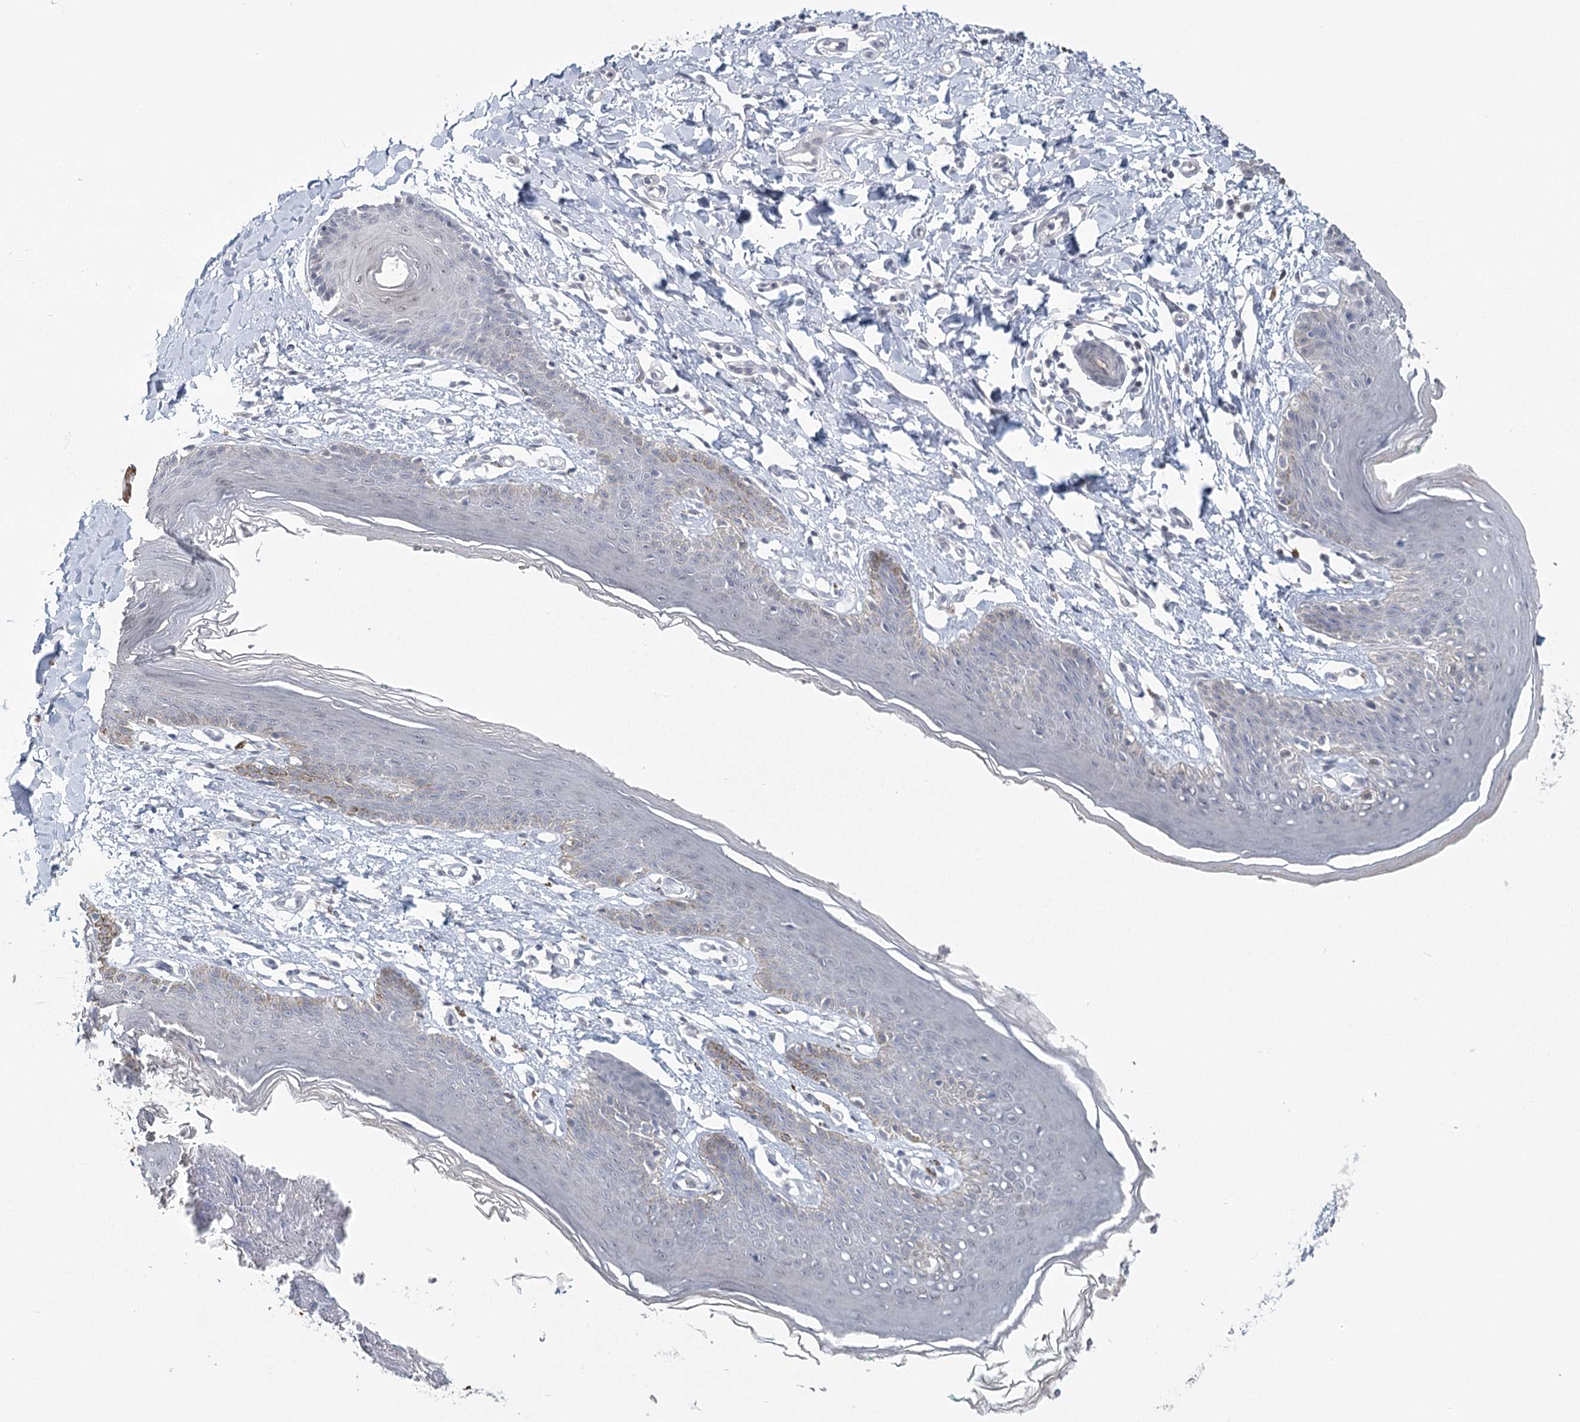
{"staining": {"intensity": "negative", "quantity": "none", "location": "none"}, "tissue": "skin", "cell_type": "Epidermal cells", "image_type": "normal", "snomed": [{"axis": "morphology", "description": "Normal tissue, NOS"}, {"axis": "topography", "description": "Vulva"}], "caption": "The photomicrograph displays no significant expression in epidermal cells of skin.", "gene": "TMEM70", "patient": {"sex": "female", "age": 66}}